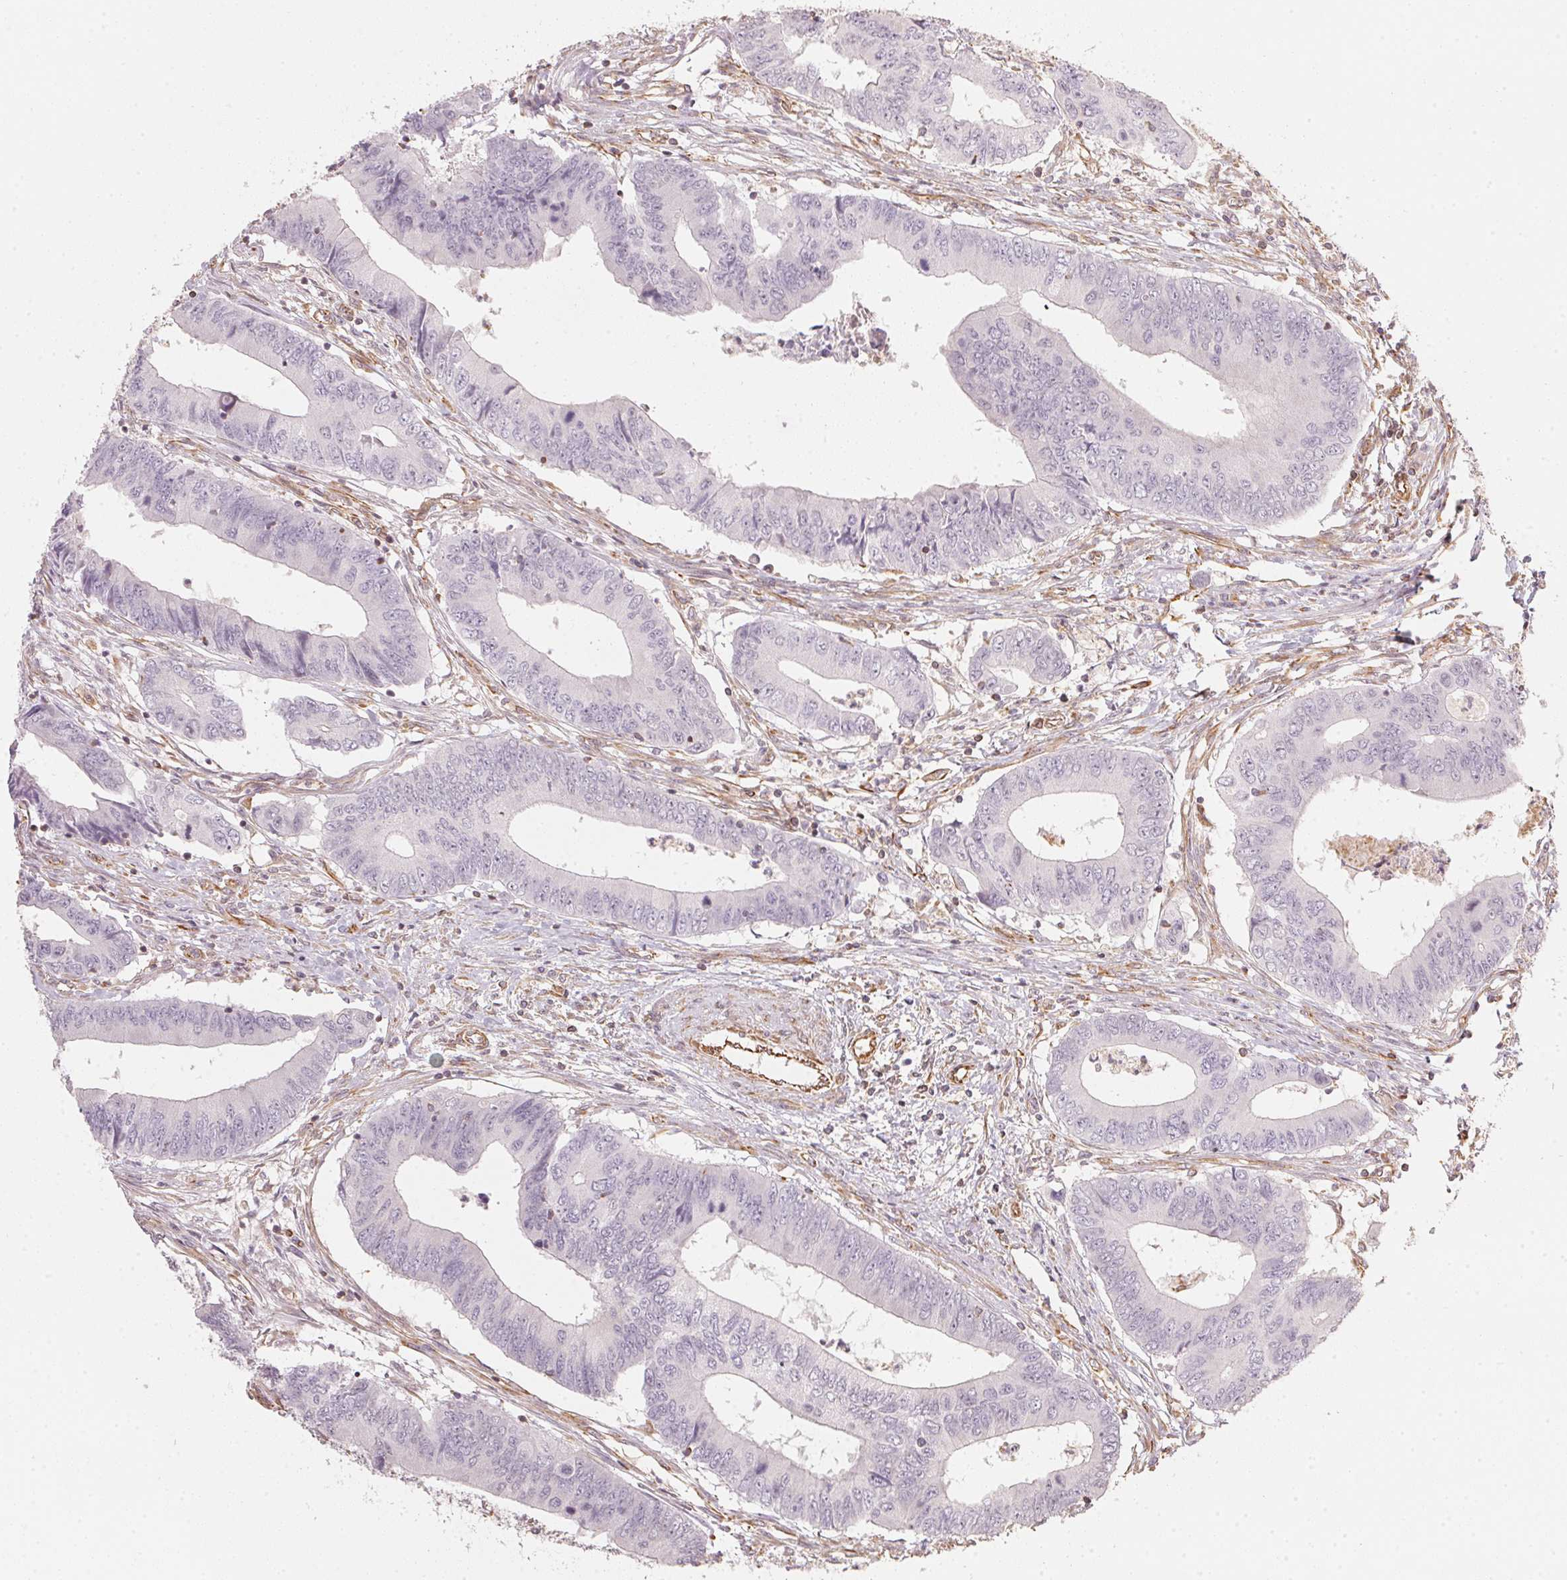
{"staining": {"intensity": "negative", "quantity": "none", "location": "none"}, "tissue": "colorectal cancer", "cell_type": "Tumor cells", "image_type": "cancer", "snomed": [{"axis": "morphology", "description": "Adenocarcinoma, NOS"}, {"axis": "topography", "description": "Colon"}], "caption": "Immunohistochemical staining of human colorectal cancer (adenocarcinoma) reveals no significant staining in tumor cells.", "gene": "FOXR2", "patient": {"sex": "male", "age": 53}}